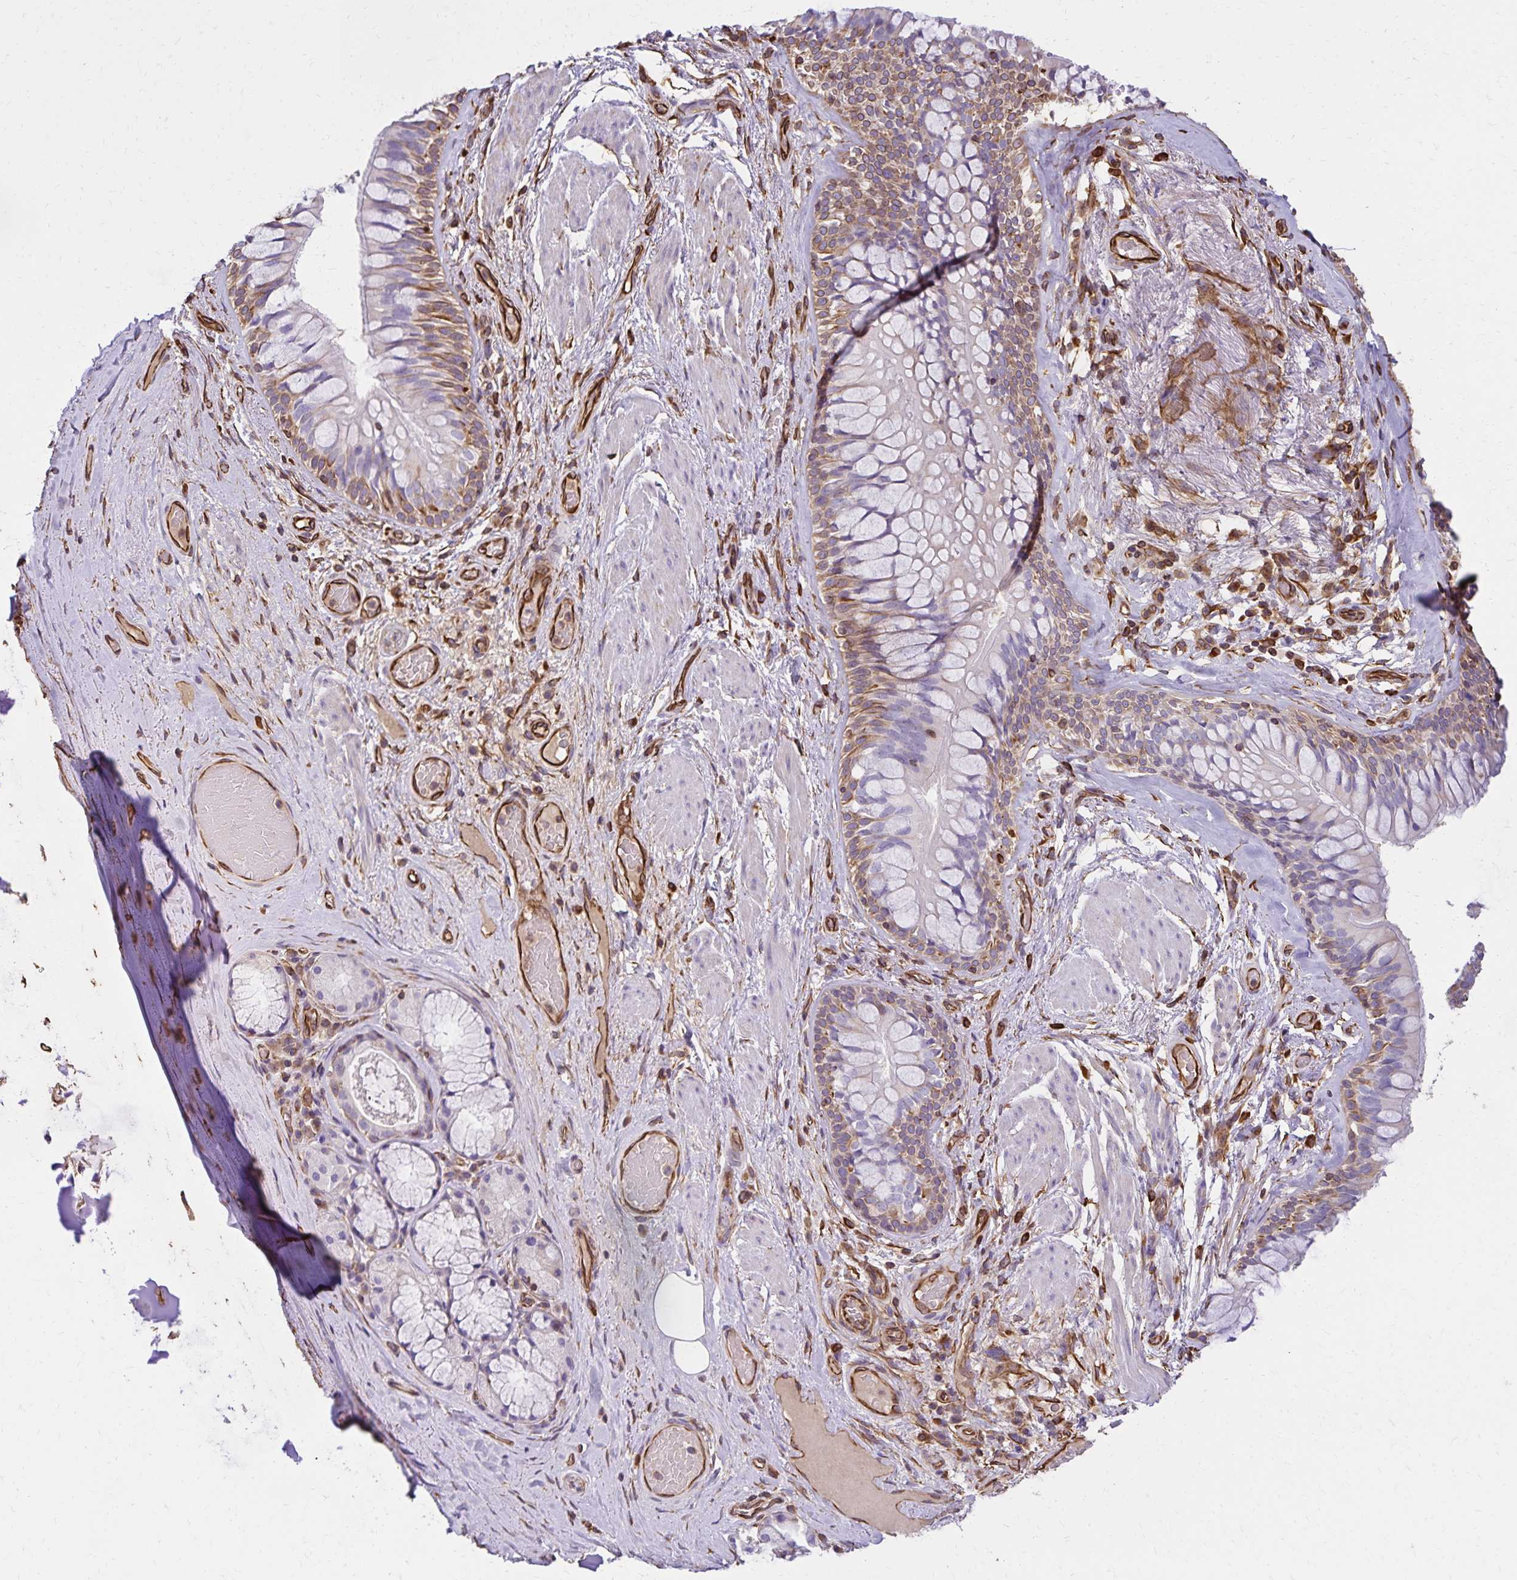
{"staining": {"intensity": "moderate", "quantity": ">75%", "location": "cytoplasmic/membranous"}, "tissue": "adipose tissue", "cell_type": "Adipocytes", "image_type": "normal", "snomed": [{"axis": "morphology", "description": "Normal tissue, NOS"}, {"axis": "topography", "description": "Cartilage tissue"}, {"axis": "topography", "description": "Bronchus"}], "caption": "The immunohistochemical stain shows moderate cytoplasmic/membranous expression in adipocytes of normal adipose tissue.", "gene": "TRPV6", "patient": {"sex": "male", "age": 64}}